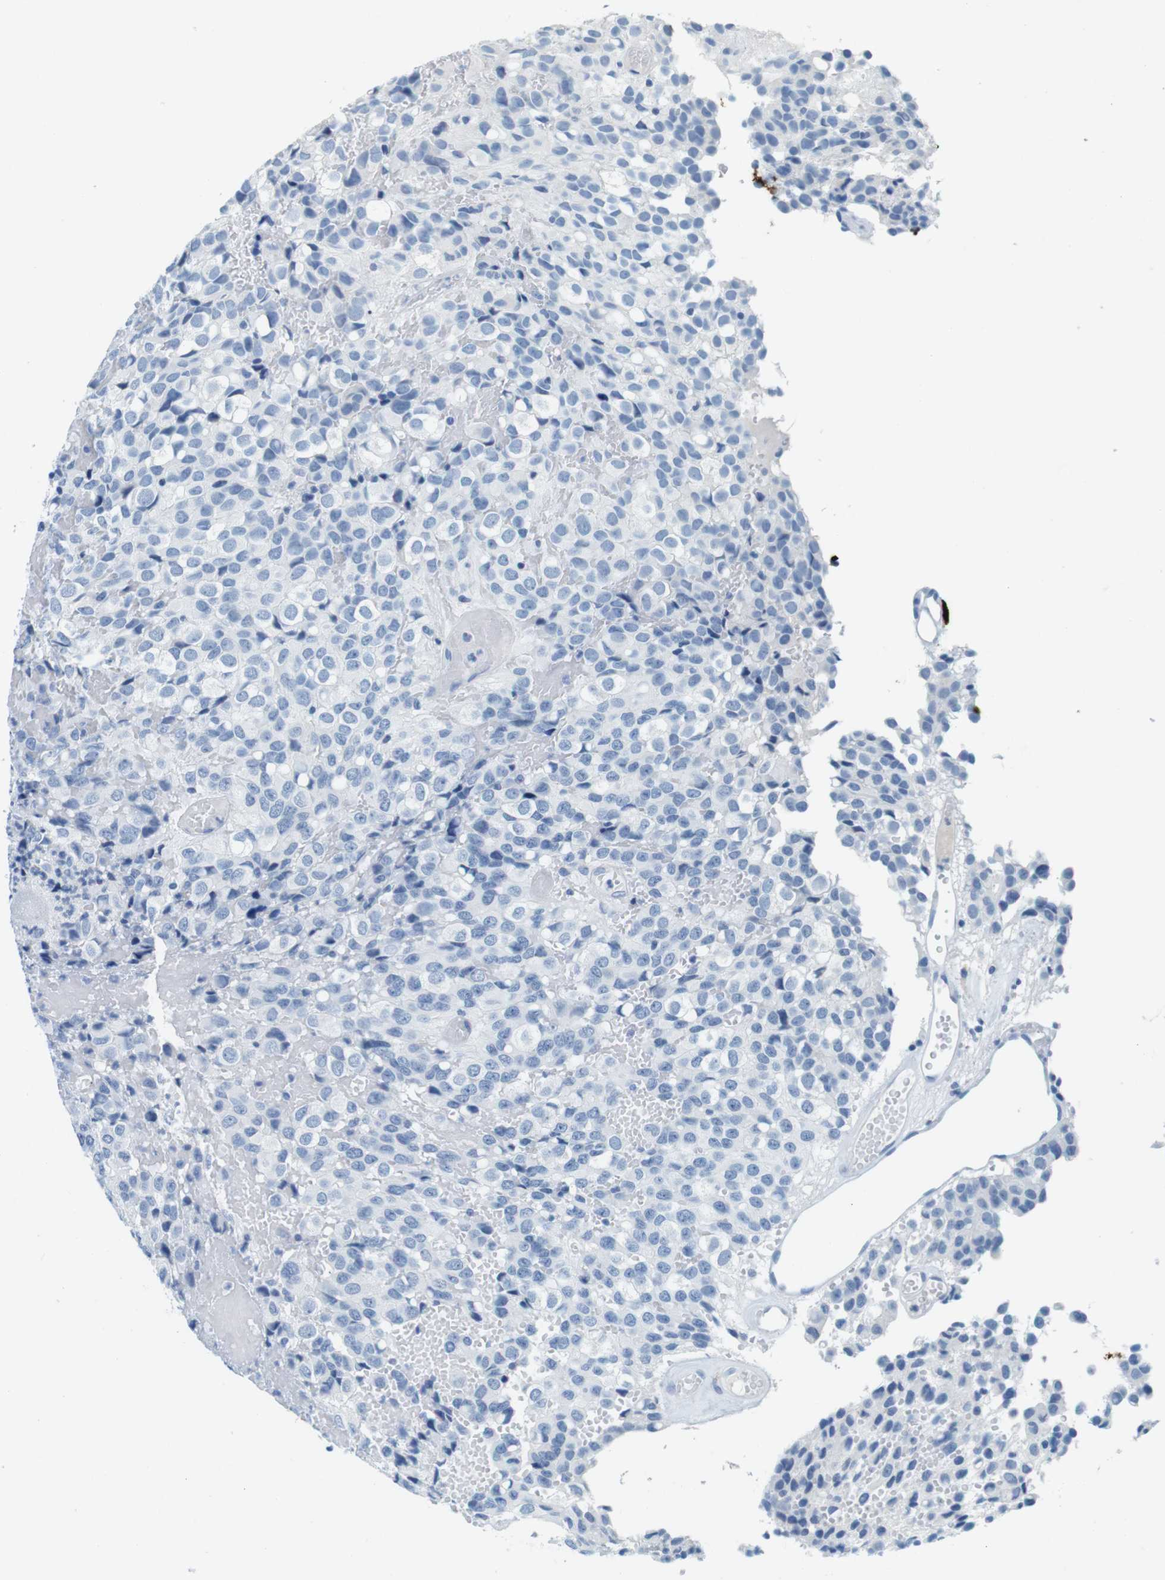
{"staining": {"intensity": "negative", "quantity": "none", "location": "none"}, "tissue": "glioma", "cell_type": "Tumor cells", "image_type": "cancer", "snomed": [{"axis": "morphology", "description": "Glioma, malignant, High grade"}, {"axis": "topography", "description": "Brain"}], "caption": "Immunohistochemistry (IHC) of glioma displays no staining in tumor cells.", "gene": "CYP2C9", "patient": {"sex": "male", "age": 32}}